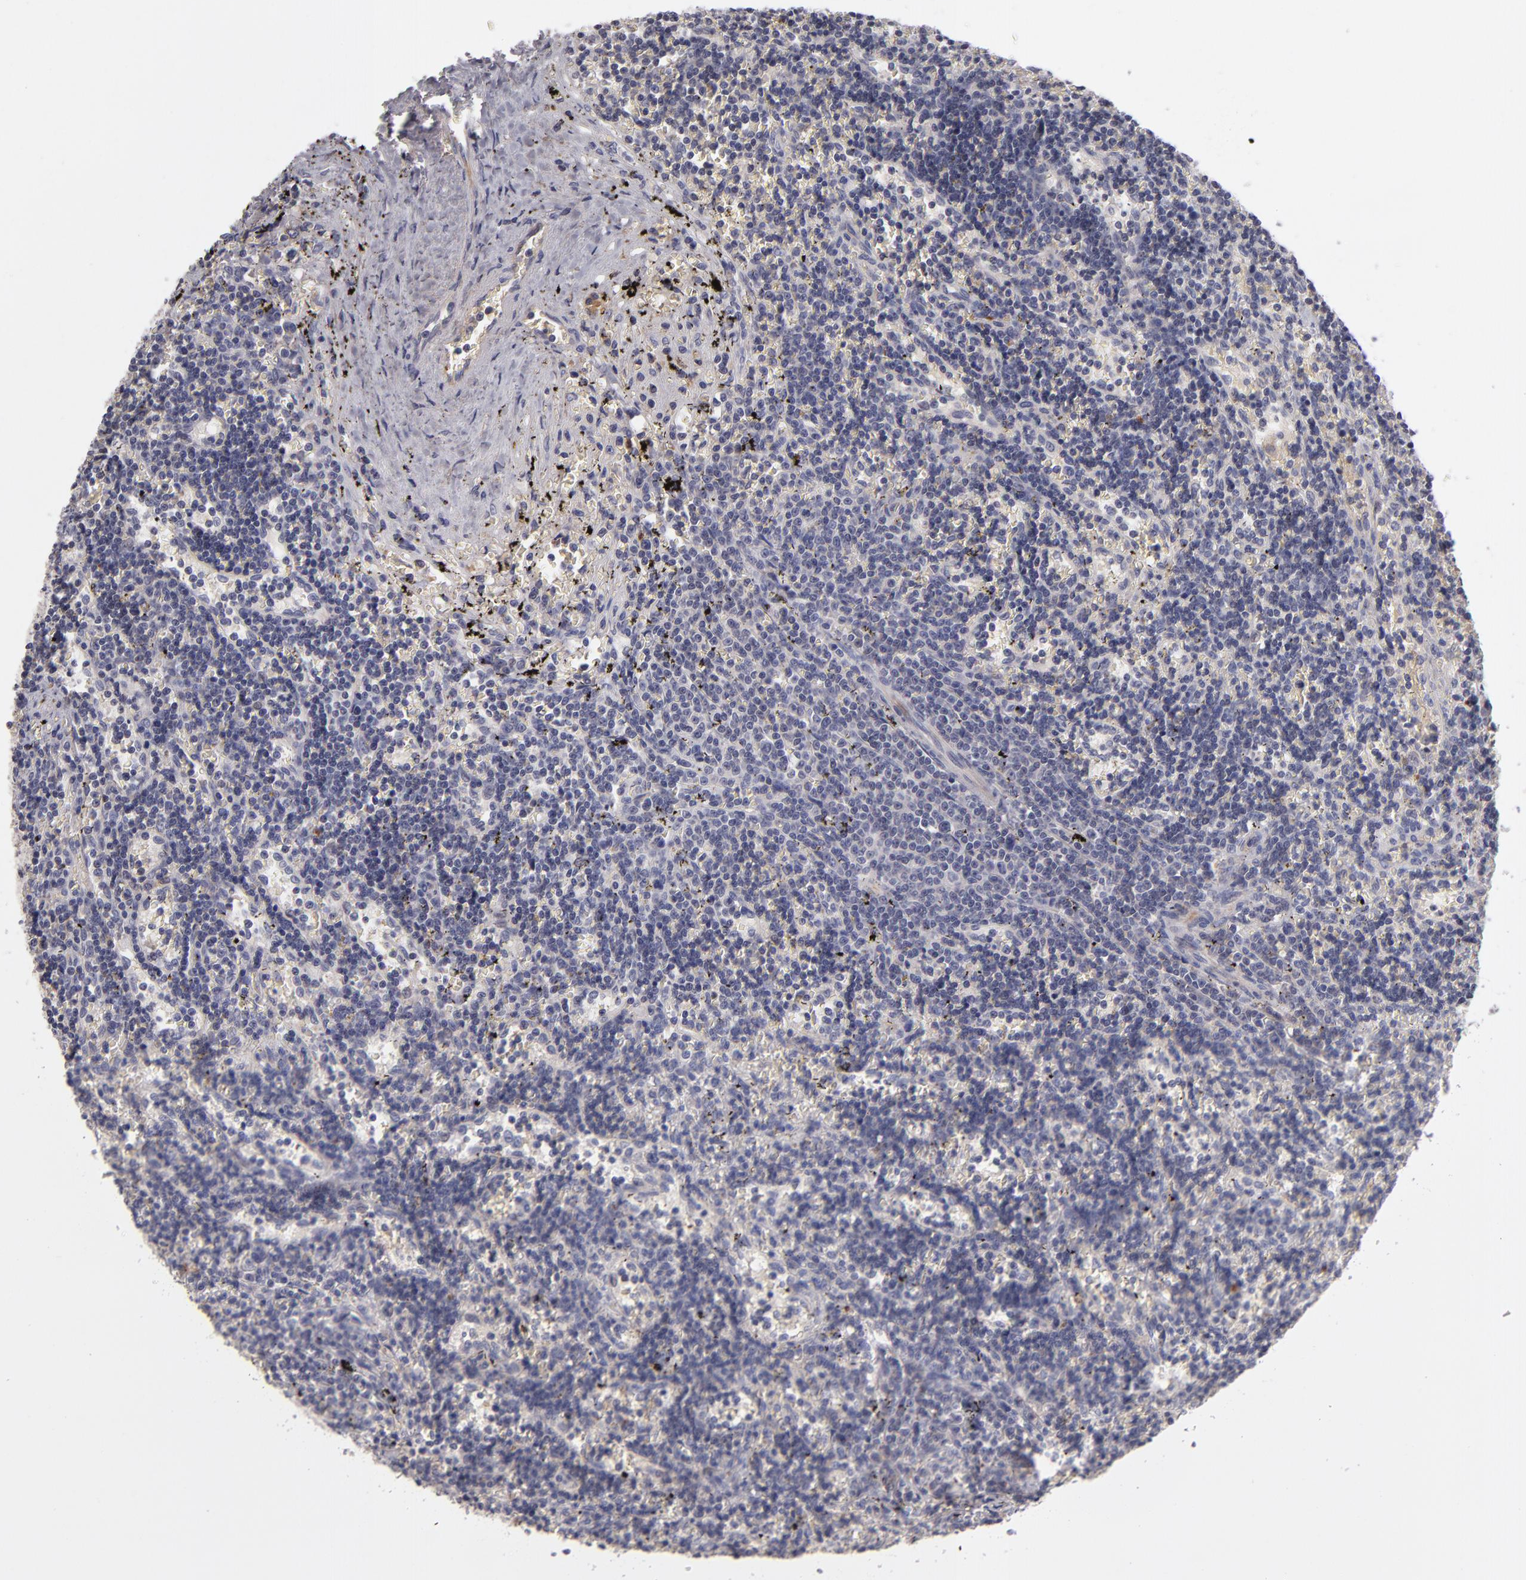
{"staining": {"intensity": "negative", "quantity": "none", "location": "none"}, "tissue": "lymphoma", "cell_type": "Tumor cells", "image_type": "cancer", "snomed": [{"axis": "morphology", "description": "Malignant lymphoma, non-Hodgkin's type, Low grade"}, {"axis": "topography", "description": "Spleen"}], "caption": "Lymphoma stained for a protein using immunohistochemistry (IHC) reveals no positivity tumor cells.", "gene": "ITIH4", "patient": {"sex": "male", "age": 60}}